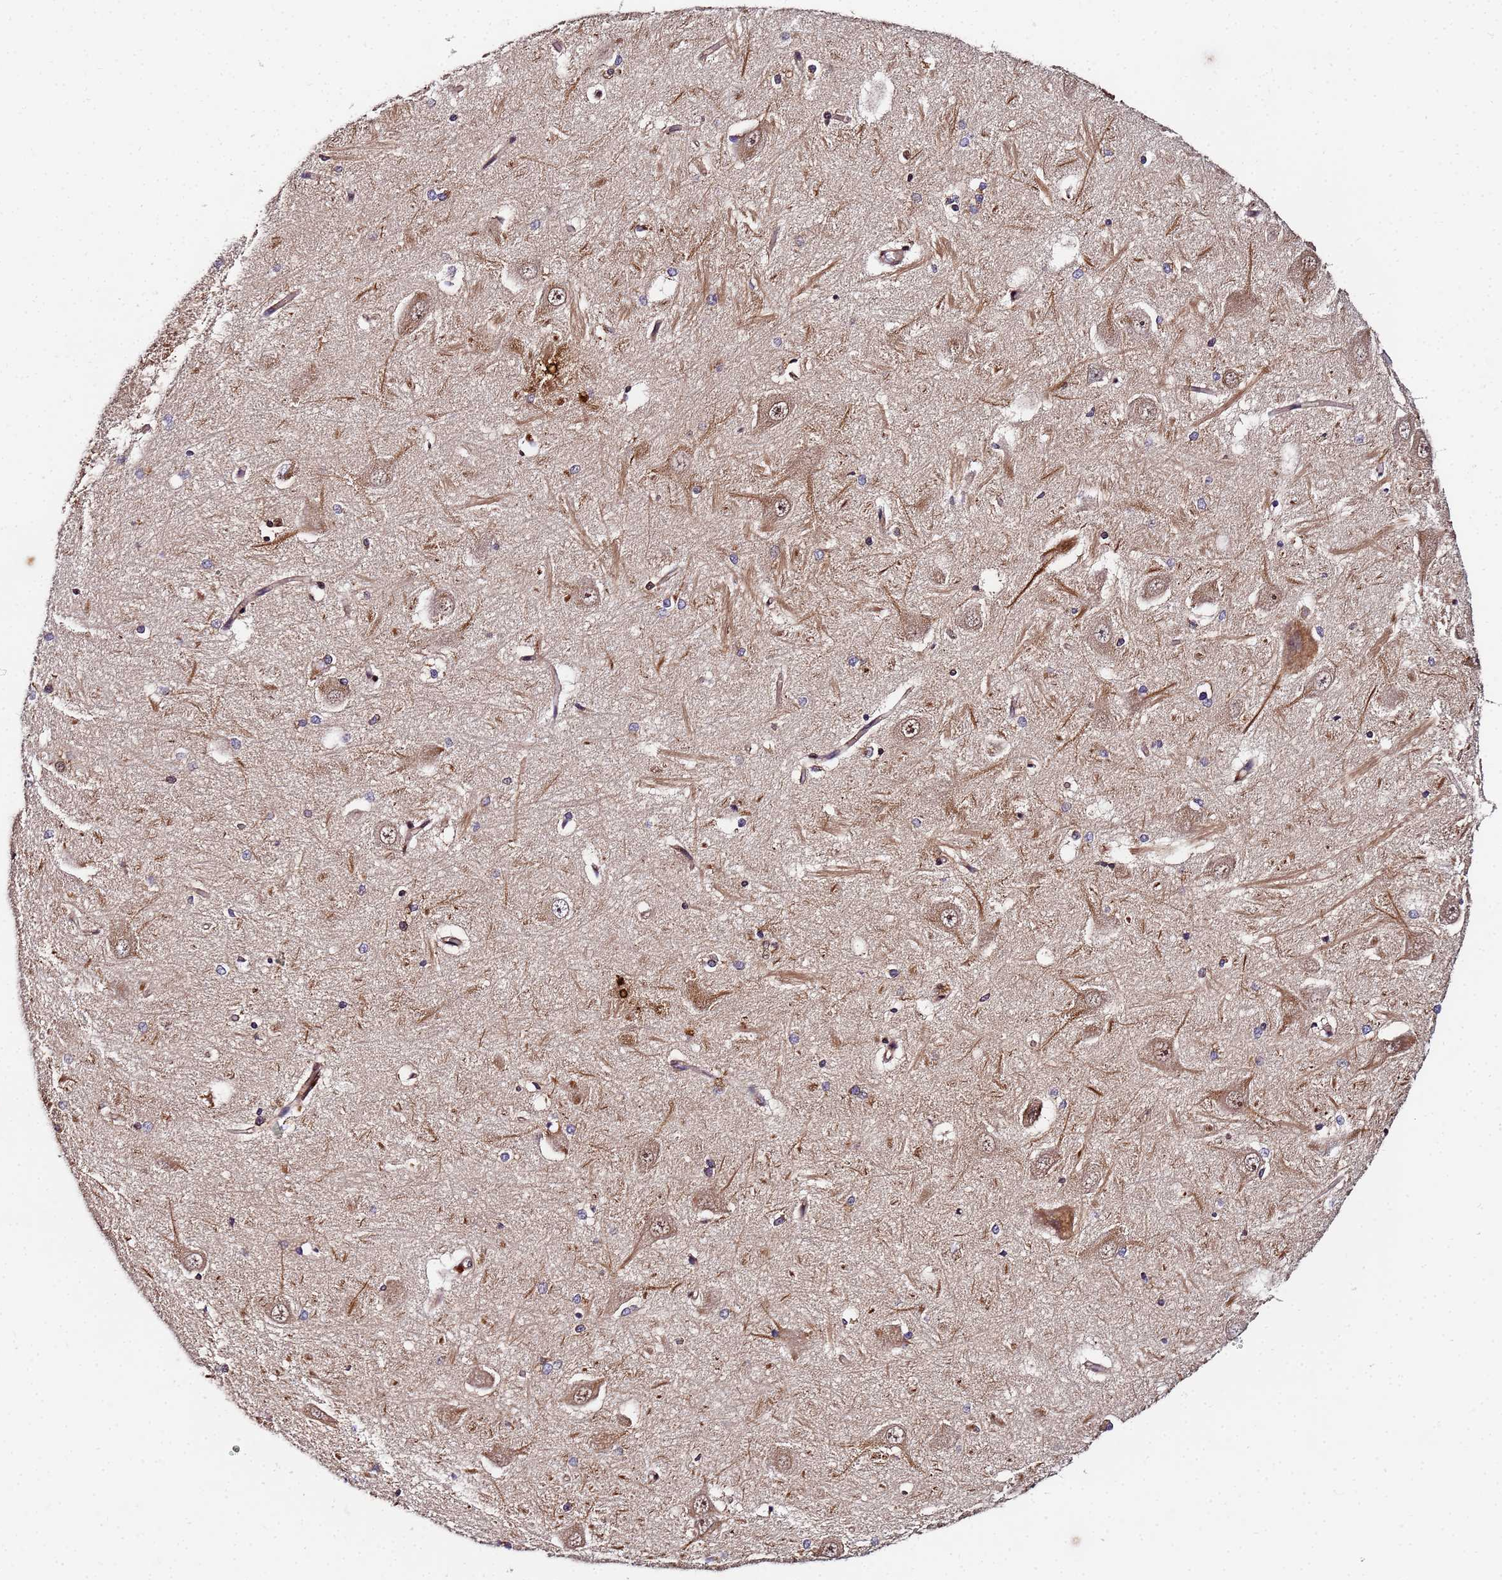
{"staining": {"intensity": "moderate", "quantity": "<25%", "location": "cytoplasmic/membranous"}, "tissue": "hippocampus", "cell_type": "Glial cells", "image_type": "normal", "snomed": [{"axis": "morphology", "description": "Normal tissue, NOS"}, {"axis": "topography", "description": "Hippocampus"}], "caption": "Immunohistochemistry micrograph of unremarkable human hippocampus stained for a protein (brown), which demonstrates low levels of moderate cytoplasmic/membranous expression in approximately <25% of glial cells.", "gene": "UNC93B1", "patient": {"sex": "male", "age": 45}}